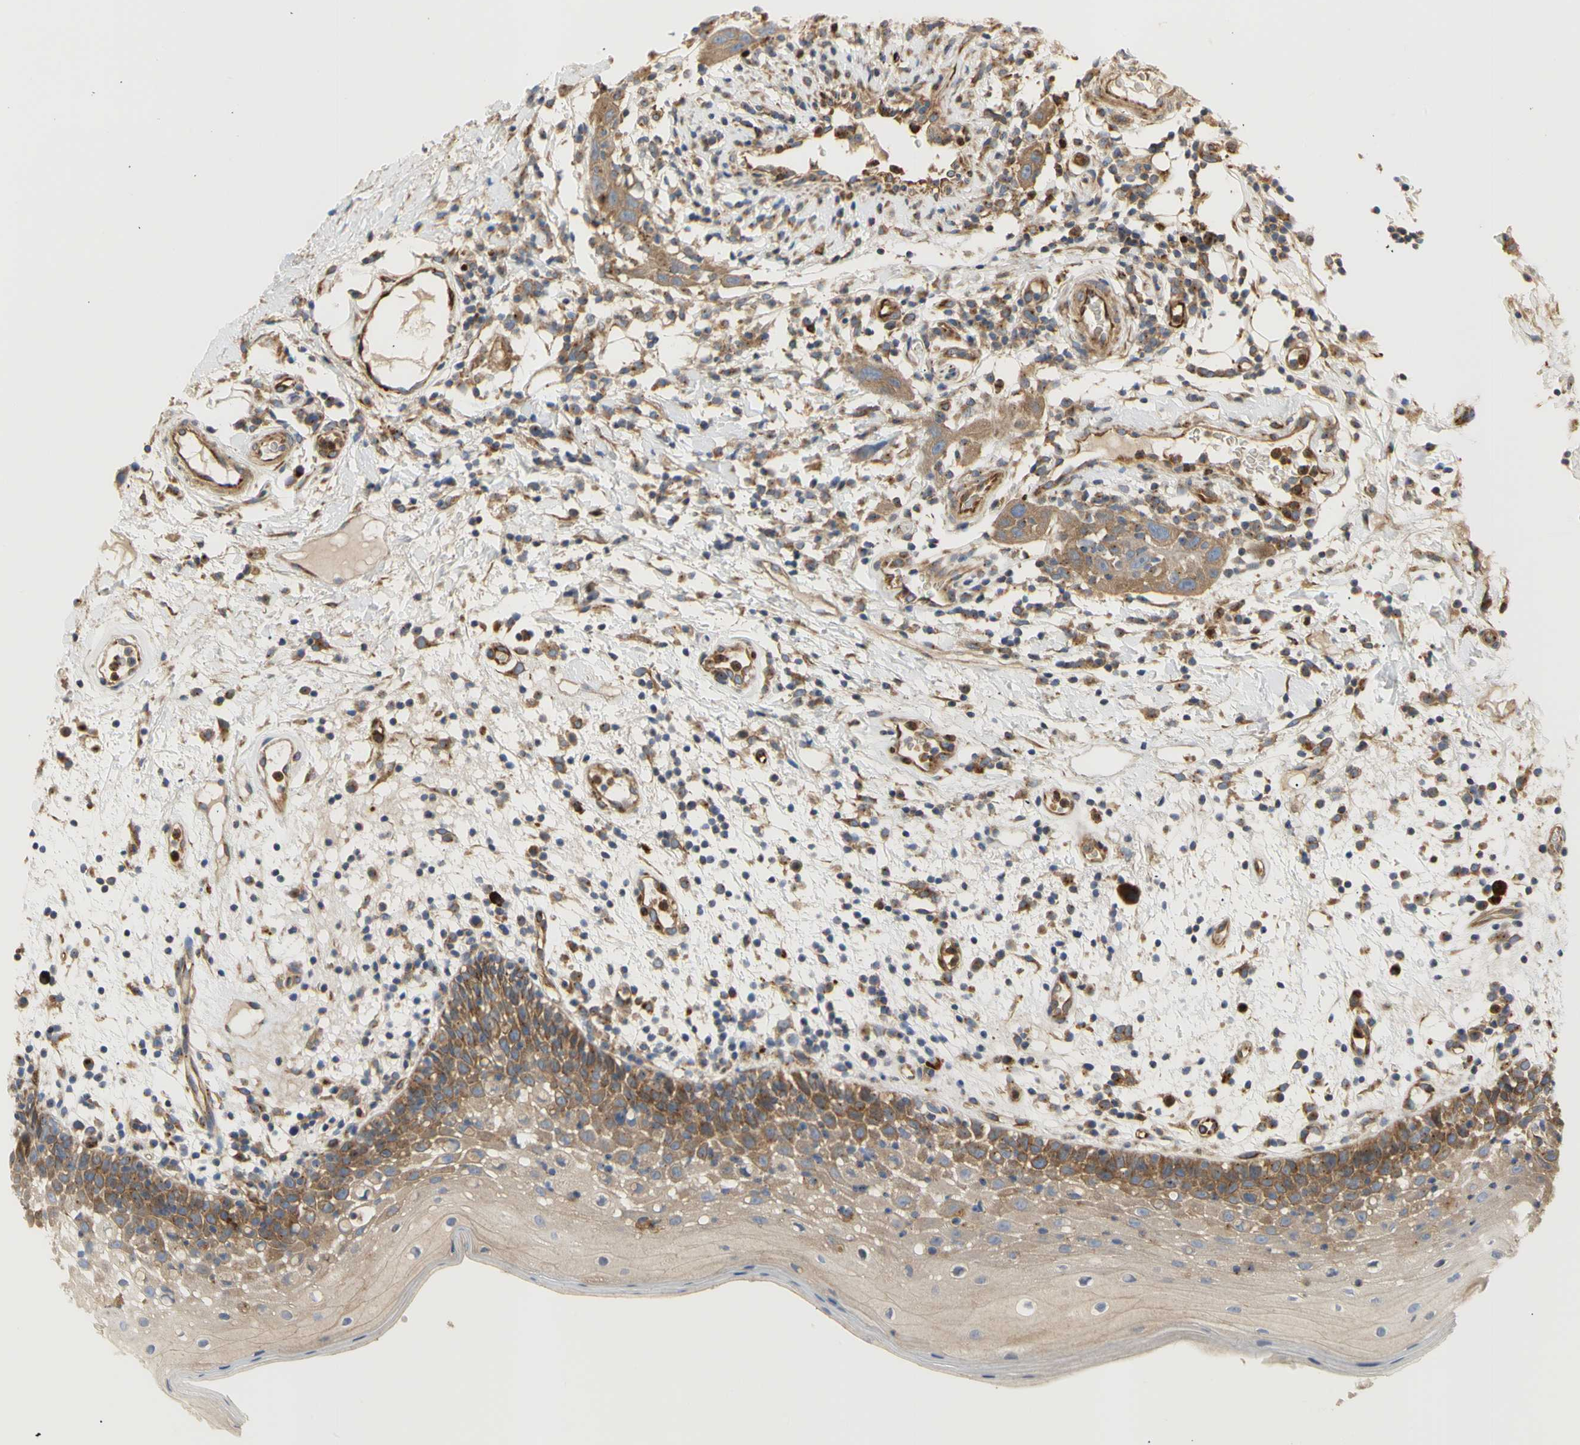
{"staining": {"intensity": "moderate", "quantity": "25%-75%", "location": "cytoplasmic/membranous"}, "tissue": "oral mucosa", "cell_type": "Squamous epithelial cells", "image_type": "normal", "snomed": [{"axis": "morphology", "description": "Normal tissue, NOS"}, {"axis": "morphology", "description": "Squamous cell carcinoma, NOS"}, {"axis": "topography", "description": "Skeletal muscle"}, {"axis": "topography", "description": "Oral tissue"}], "caption": "This photomicrograph displays immunohistochemistry staining of normal oral mucosa, with medium moderate cytoplasmic/membranous positivity in about 25%-75% of squamous epithelial cells.", "gene": "TUBG2", "patient": {"sex": "male", "age": 71}}